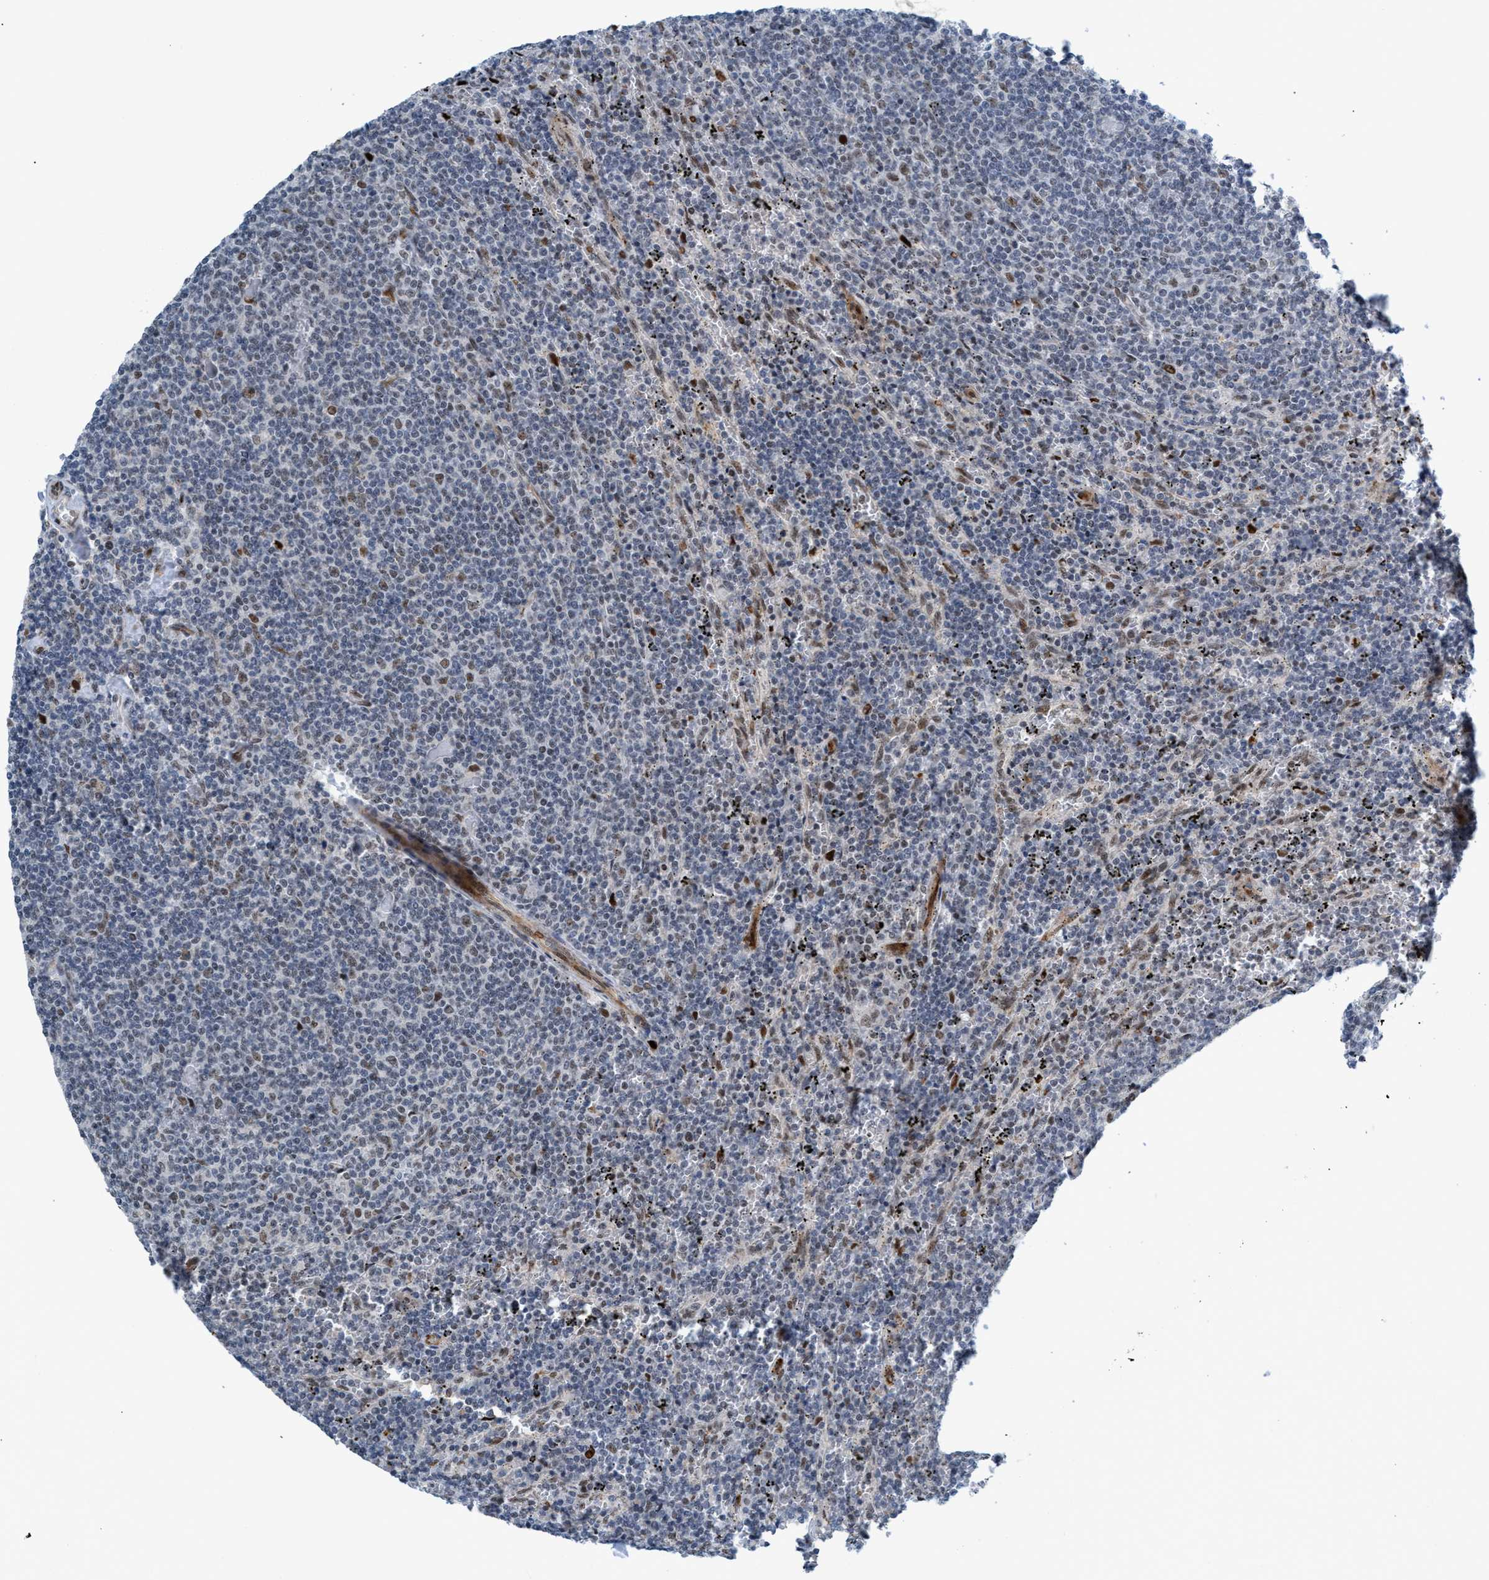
{"staining": {"intensity": "weak", "quantity": "<25%", "location": "nuclear"}, "tissue": "lymphoma", "cell_type": "Tumor cells", "image_type": "cancer", "snomed": [{"axis": "morphology", "description": "Malignant lymphoma, non-Hodgkin's type, Low grade"}, {"axis": "topography", "description": "Spleen"}], "caption": "The IHC micrograph has no significant positivity in tumor cells of lymphoma tissue.", "gene": "CWC27", "patient": {"sex": "female", "age": 50}}